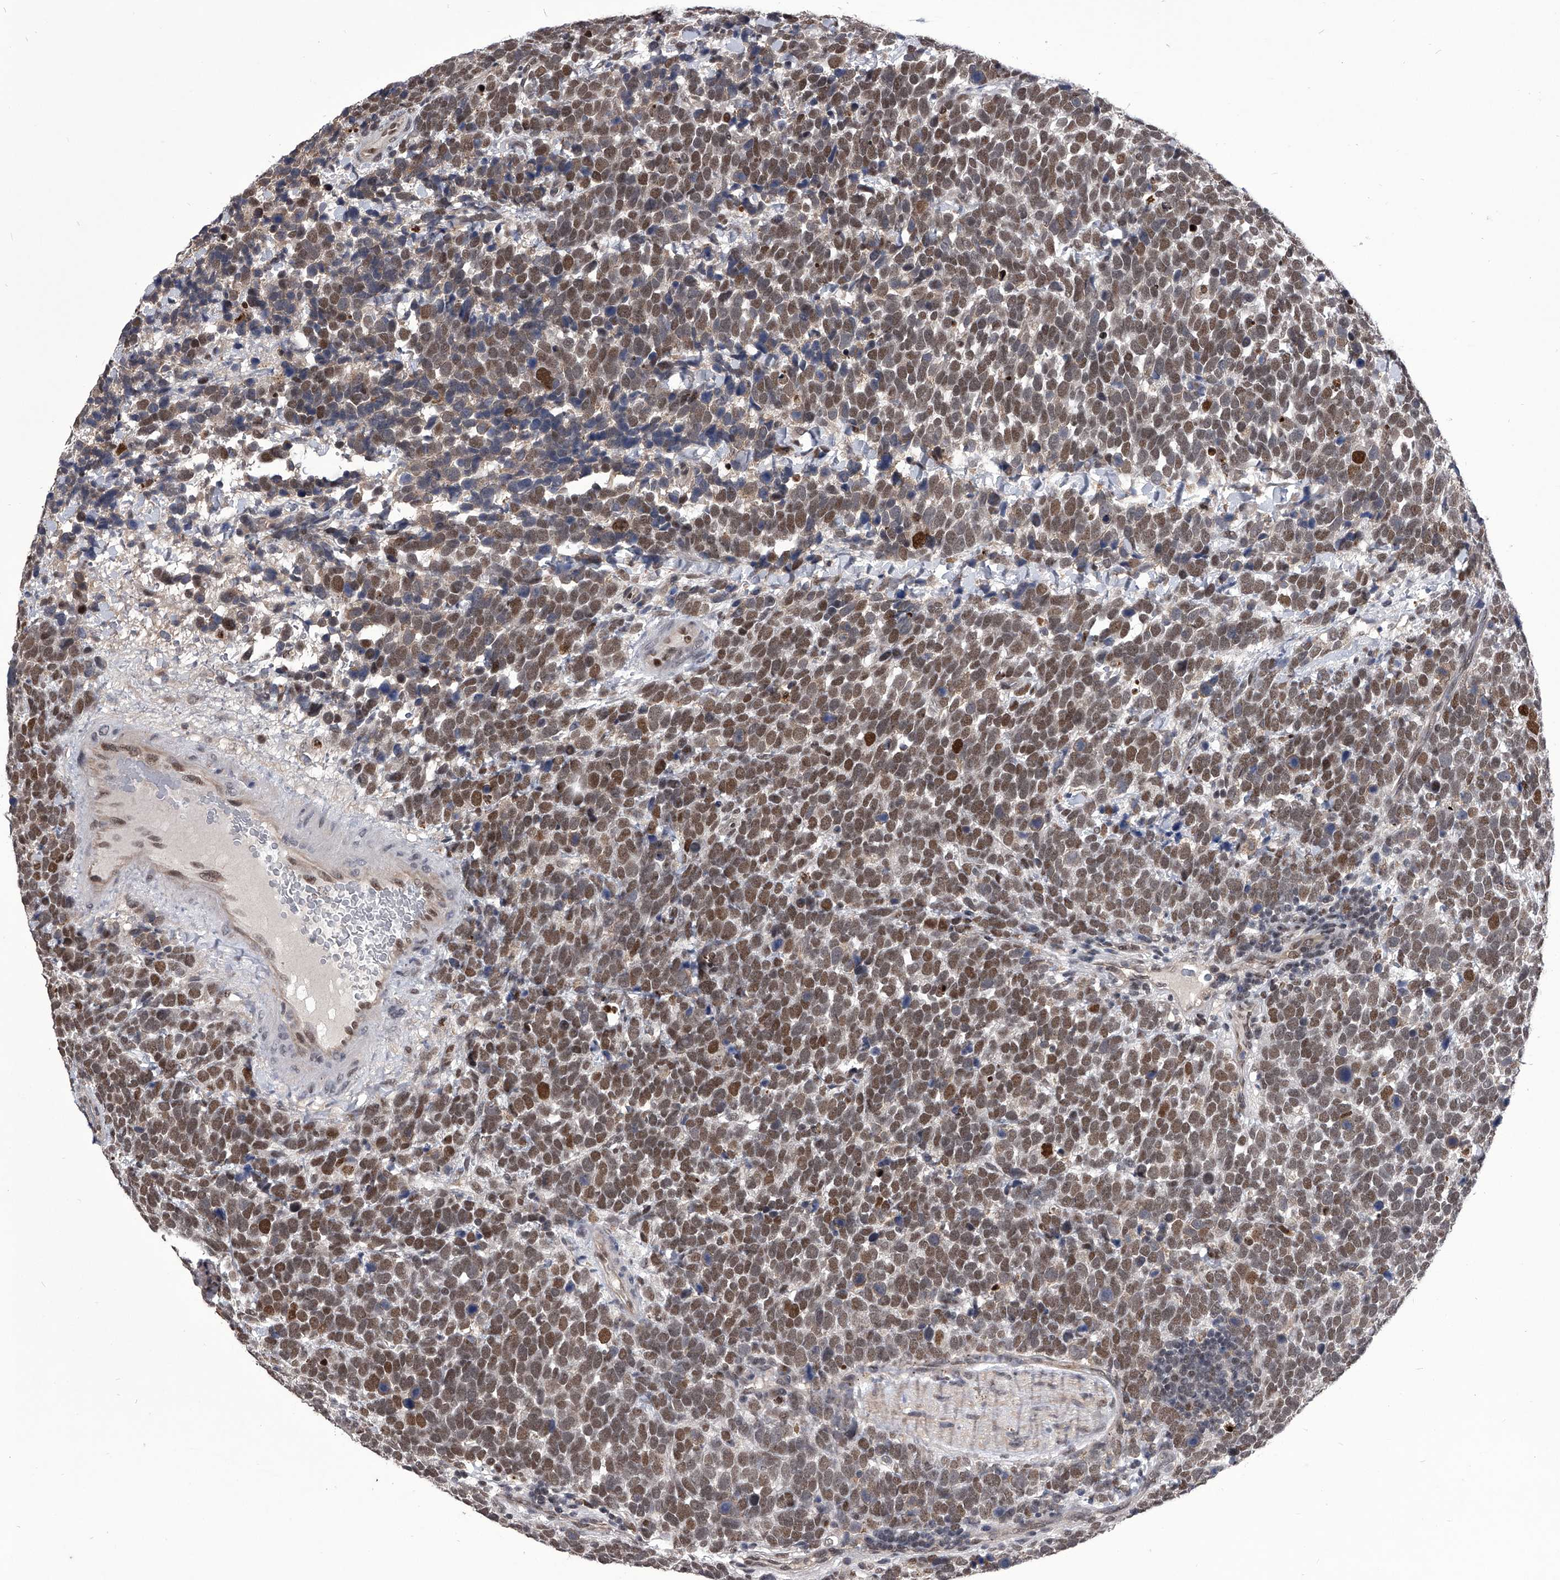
{"staining": {"intensity": "moderate", "quantity": ">75%", "location": "nuclear"}, "tissue": "urothelial cancer", "cell_type": "Tumor cells", "image_type": "cancer", "snomed": [{"axis": "morphology", "description": "Urothelial carcinoma, High grade"}, {"axis": "topography", "description": "Urinary bladder"}], "caption": "Urothelial cancer tissue reveals moderate nuclear positivity in about >75% of tumor cells, visualized by immunohistochemistry.", "gene": "CMTR1", "patient": {"sex": "female", "age": 82}}